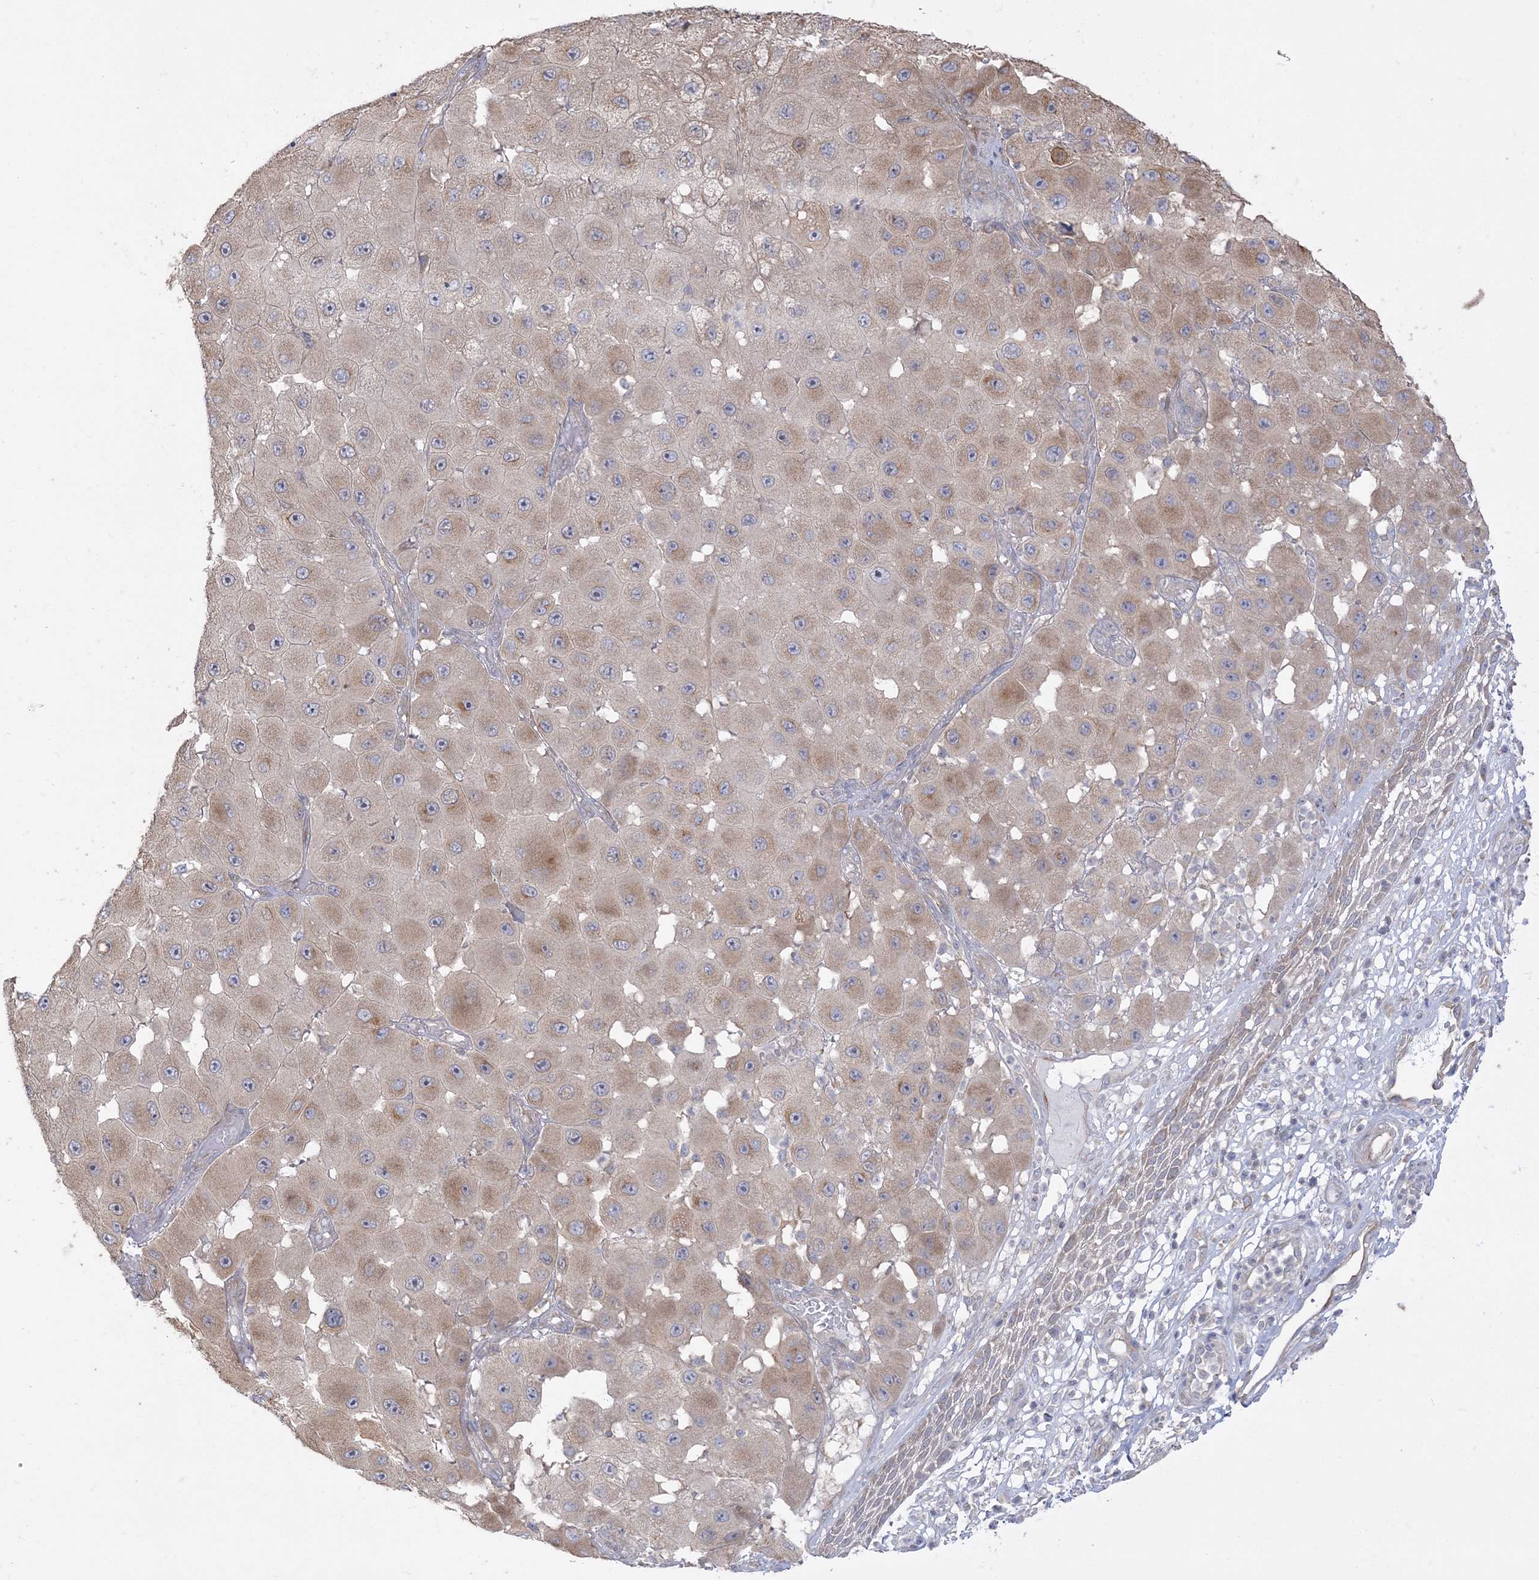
{"staining": {"intensity": "weak", "quantity": "25%-75%", "location": "cytoplasmic/membranous"}, "tissue": "melanoma", "cell_type": "Tumor cells", "image_type": "cancer", "snomed": [{"axis": "morphology", "description": "Malignant melanoma, NOS"}, {"axis": "topography", "description": "Skin"}], "caption": "High-magnification brightfield microscopy of malignant melanoma stained with DAB (brown) and counterstained with hematoxylin (blue). tumor cells exhibit weak cytoplasmic/membranous positivity is present in about25%-75% of cells.", "gene": "ZC3H6", "patient": {"sex": "female", "age": 81}}